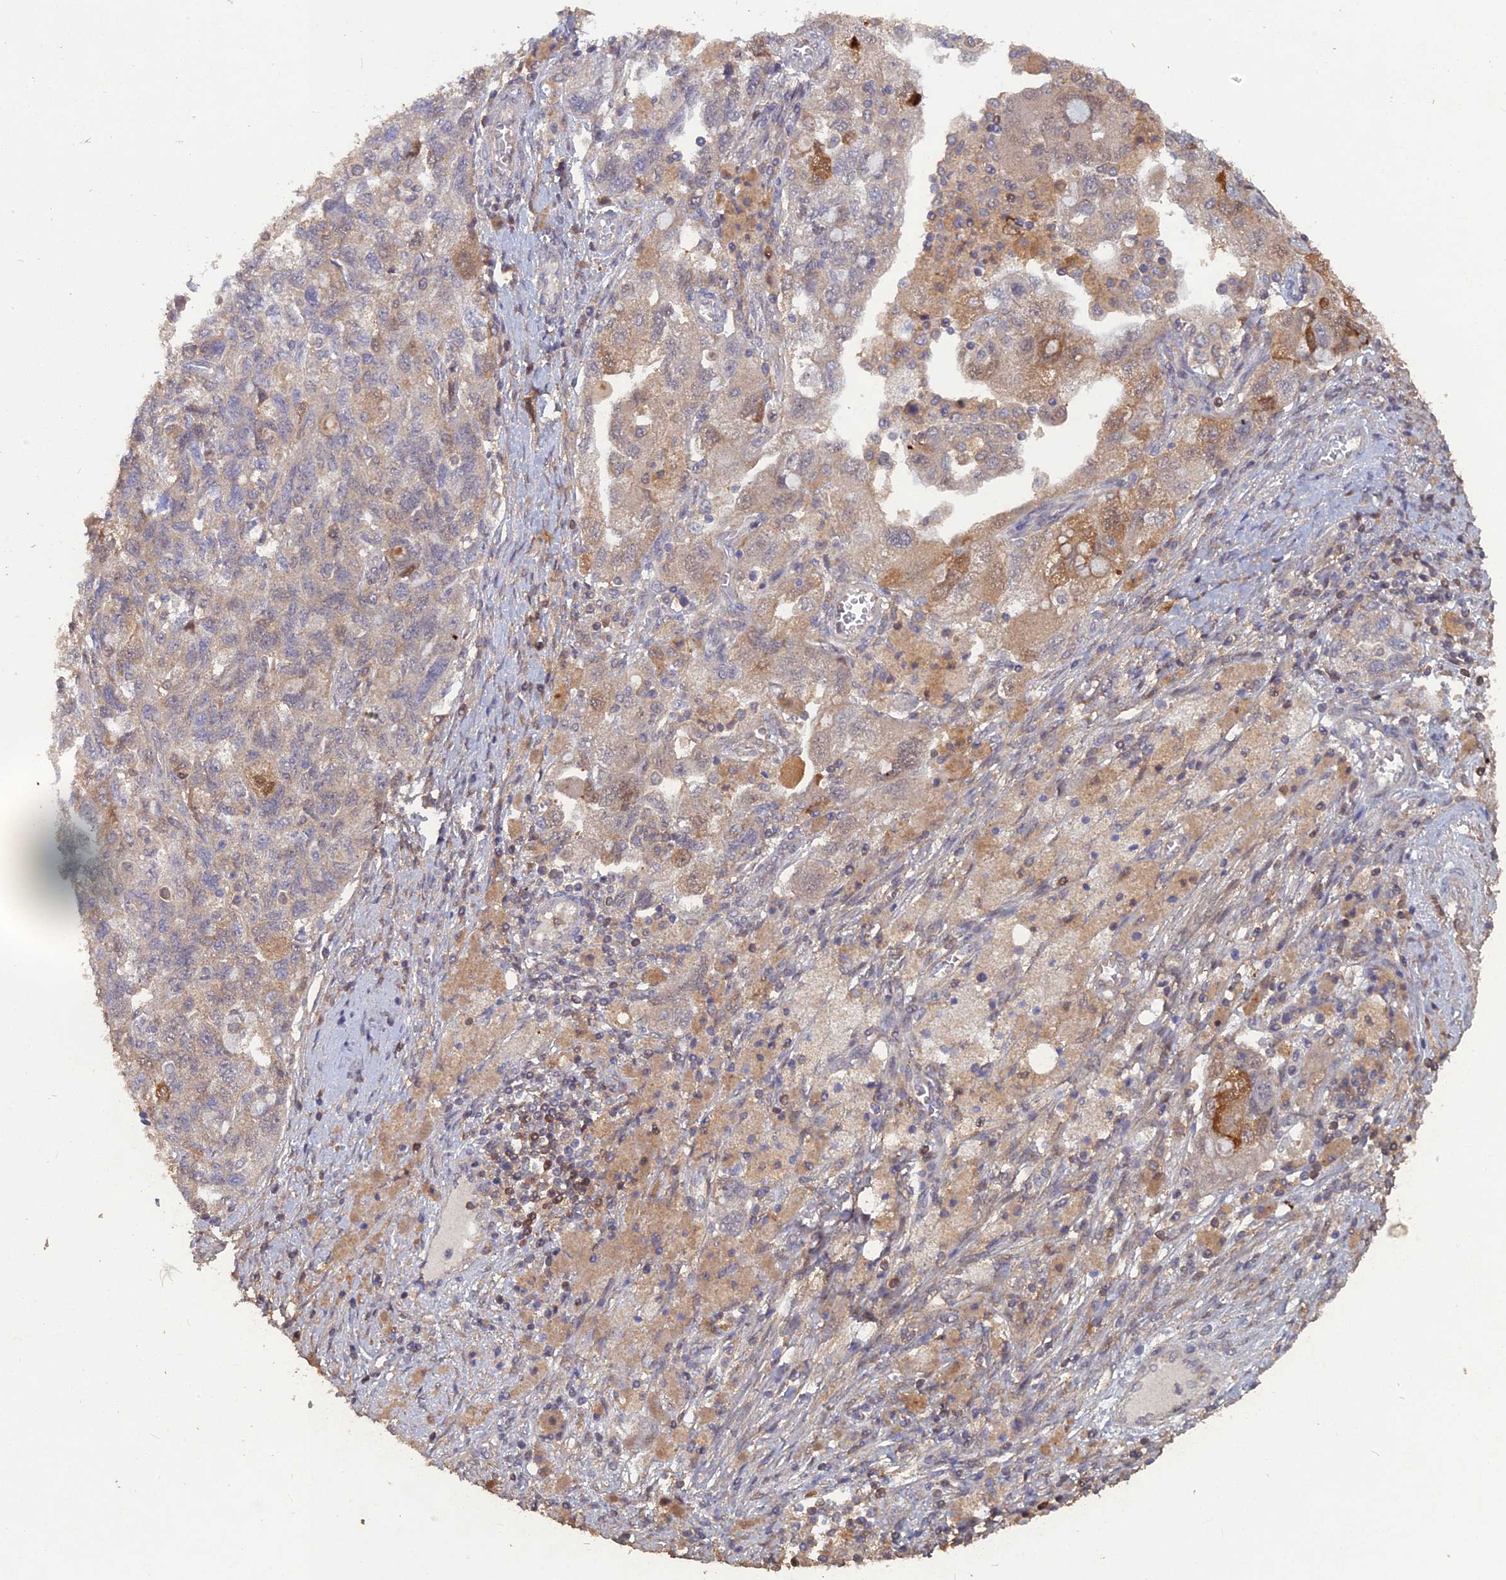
{"staining": {"intensity": "weak", "quantity": "25%-75%", "location": "cytoplasmic/membranous"}, "tissue": "ovarian cancer", "cell_type": "Tumor cells", "image_type": "cancer", "snomed": [{"axis": "morphology", "description": "Carcinoma, NOS"}, {"axis": "morphology", "description": "Cystadenocarcinoma, serous, NOS"}, {"axis": "topography", "description": "Ovary"}], "caption": "A brown stain labels weak cytoplasmic/membranous positivity of a protein in human ovarian cancer tumor cells.", "gene": "BLVRA", "patient": {"sex": "female", "age": 69}}